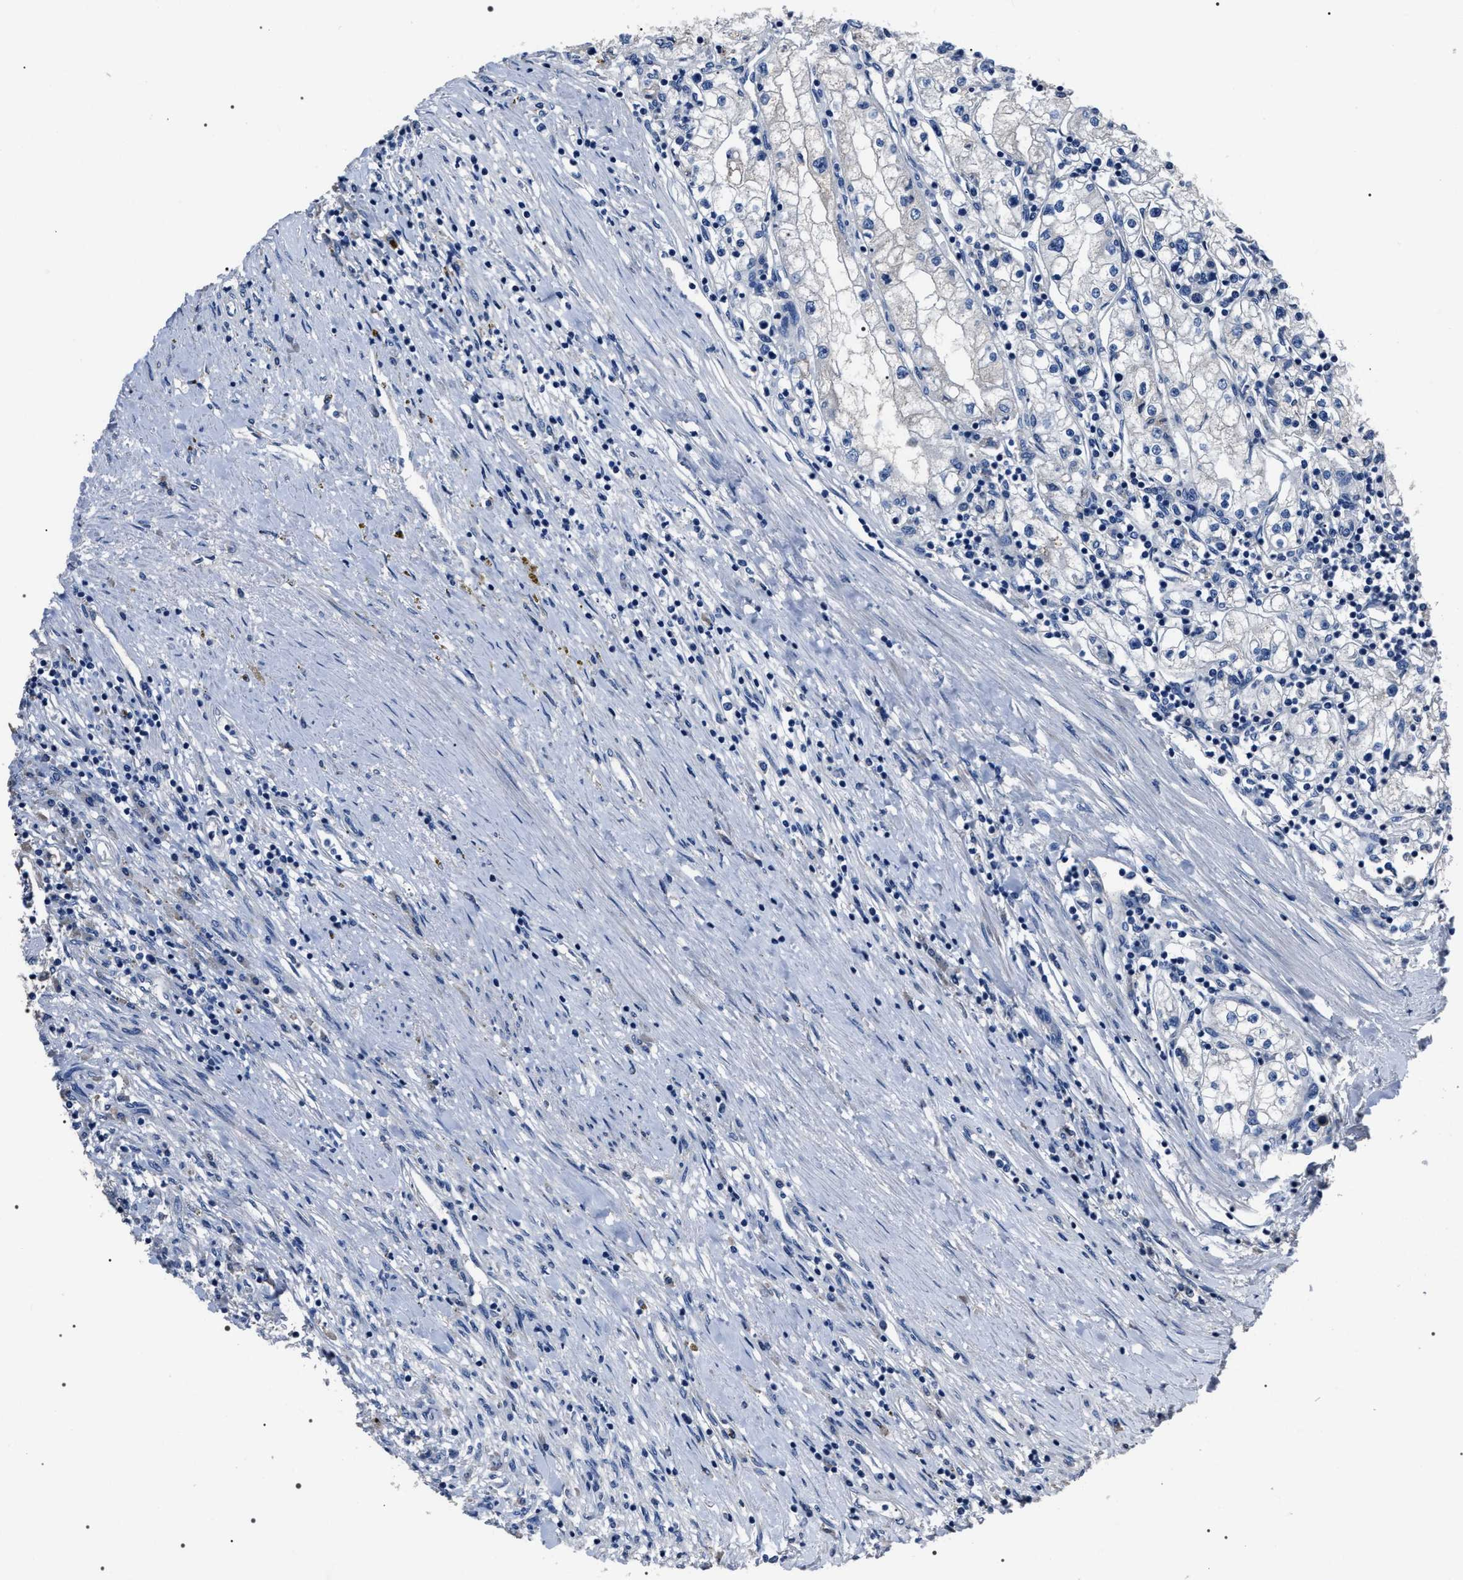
{"staining": {"intensity": "negative", "quantity": "none", "location": "none"}, "tissue": "renal cancer", "cell_type": "Tumor cells", "image_type": "cancer", "snomed": [{"axis": "morphology", "description": "Adenocarcinoma, NOS"}, {"axis": "topography", "description": "Kidney"}], "caption": "IHC histopathology image of human renal adenocarcinoma stained for a protein (brown), which displays no expression in tumor cells. (DAB (3,3'-diaminobenzidine) immunohistochemistry (IHC), high magnification).", "gene": "TRIM54", "patient": {"sex": "male", "age": 68}}